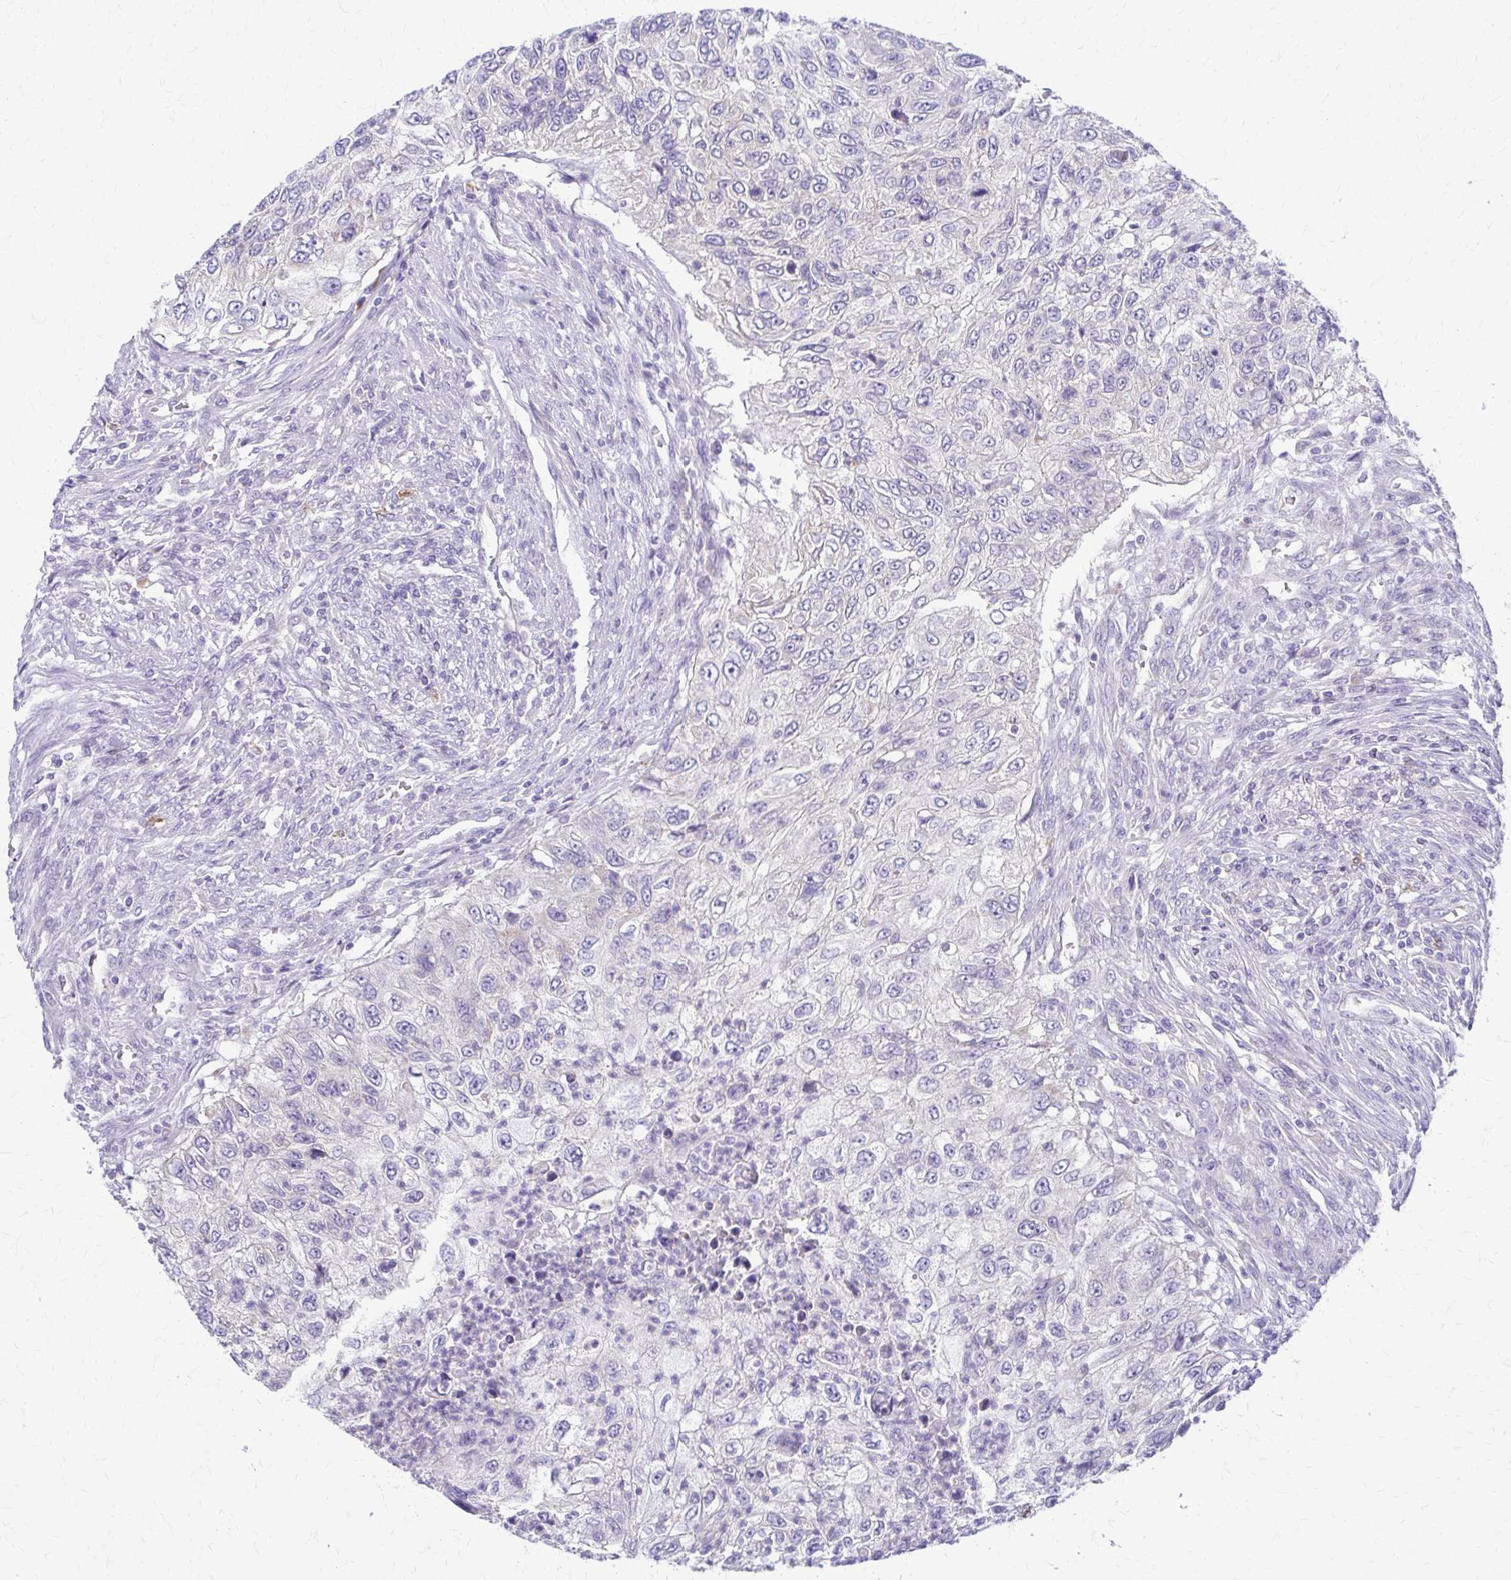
{"staining": {"intensity": "negative", "quantity": "none", "location": "none"}, "tissue": "urothelial cancer", "cell_type": "Tumor cells", "image_type": "cancer", "snomed": [{"axis": "morphology", "description": "Urothelial carcinoma, High grade"}, {"axis": "topography", "description": "Urinary bladder"}], "caption": "Tumor cells are negative for brown protein staining in high-grade urothelial carcinoma.", "gene": "SAMD13", "patient": {"sex": "female", "age": 60}}